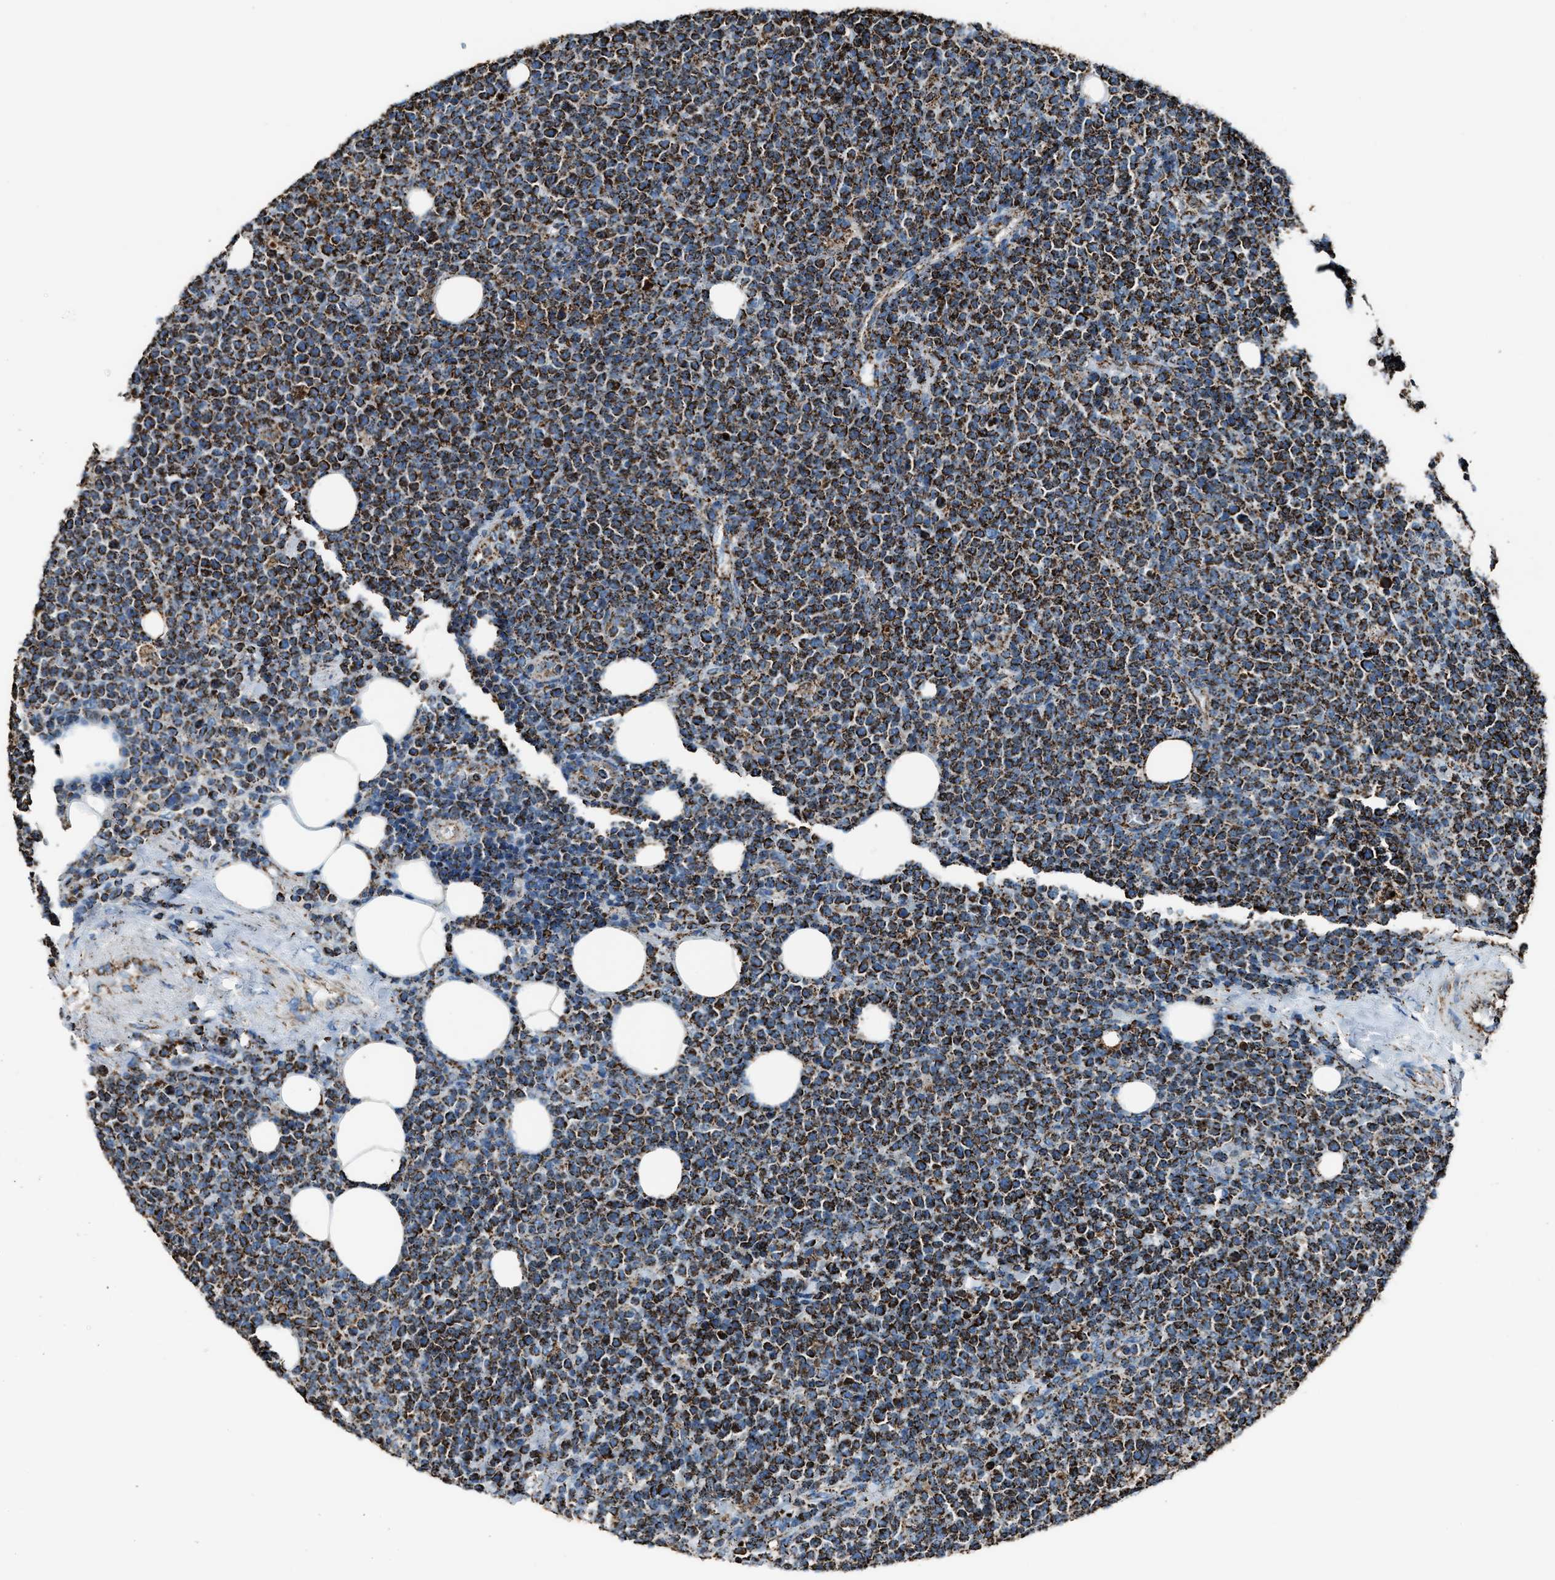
{"staining": {"intensity": "strong", "quantity": ">75%", "location": "cytoplasmic/membranous"}, "tissue": "lymphoma", "cell_type": "Tumor cells", "image_type": "cancer", "snomed": [{"axis": "morphology", "description": "Malignant lymphoma, non-Hodgkin's type, High grade"}, {"axis": "topography", "description": "Lymph node"}], "caption": "Immunohistochemical staining of lymphoma demonstrates high levels of strong cytoplasmic/membranous positivity in approximately >75% of tumor cells.", "gene": "MDH2", "patient": {"sex": "male", "age": 61}}